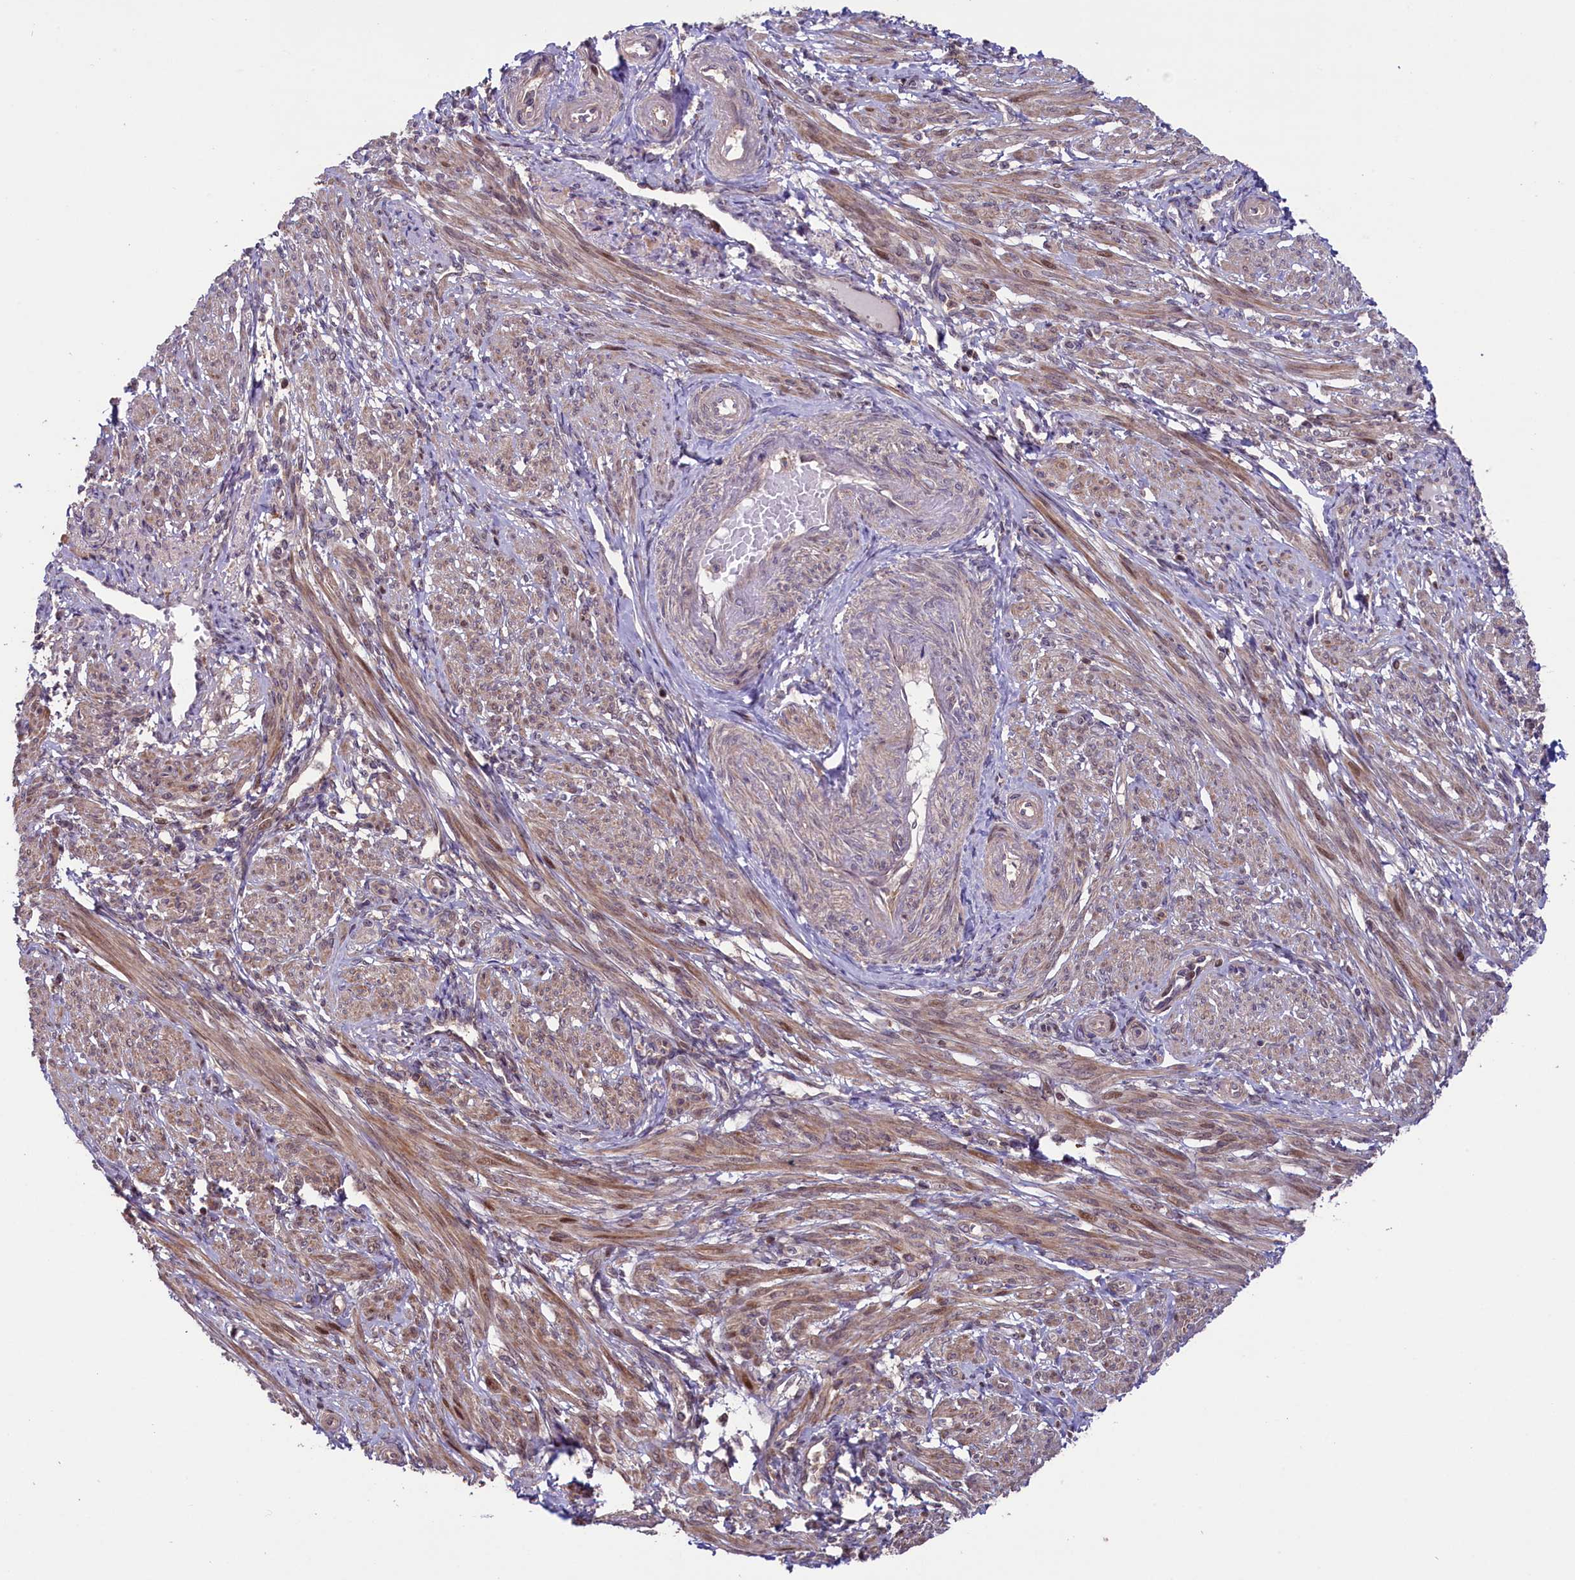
{"staining": {"intensity": "moderate", "quantity": "25%-75%", "location": "cytoplasmic/membranous,nuclear"}, "tissue": "smooth muscle", "cell_type": "Smooth muscle cells", "image_type": "normal", "snomed": [{"axis": "morphology", "description": "Normal tissue, NOS"}, {"axis": "topography", "description": "Smooth muscle"}], "caption": "Smooth muscle stained with DAB IHC displays medium levels of moderate cytoplasmic/membranous,nuclear expression in about 25%-75% of smooth muscle cells.", "gene": "RIC8A", "patient": {"sex": "female", "age": 39}}